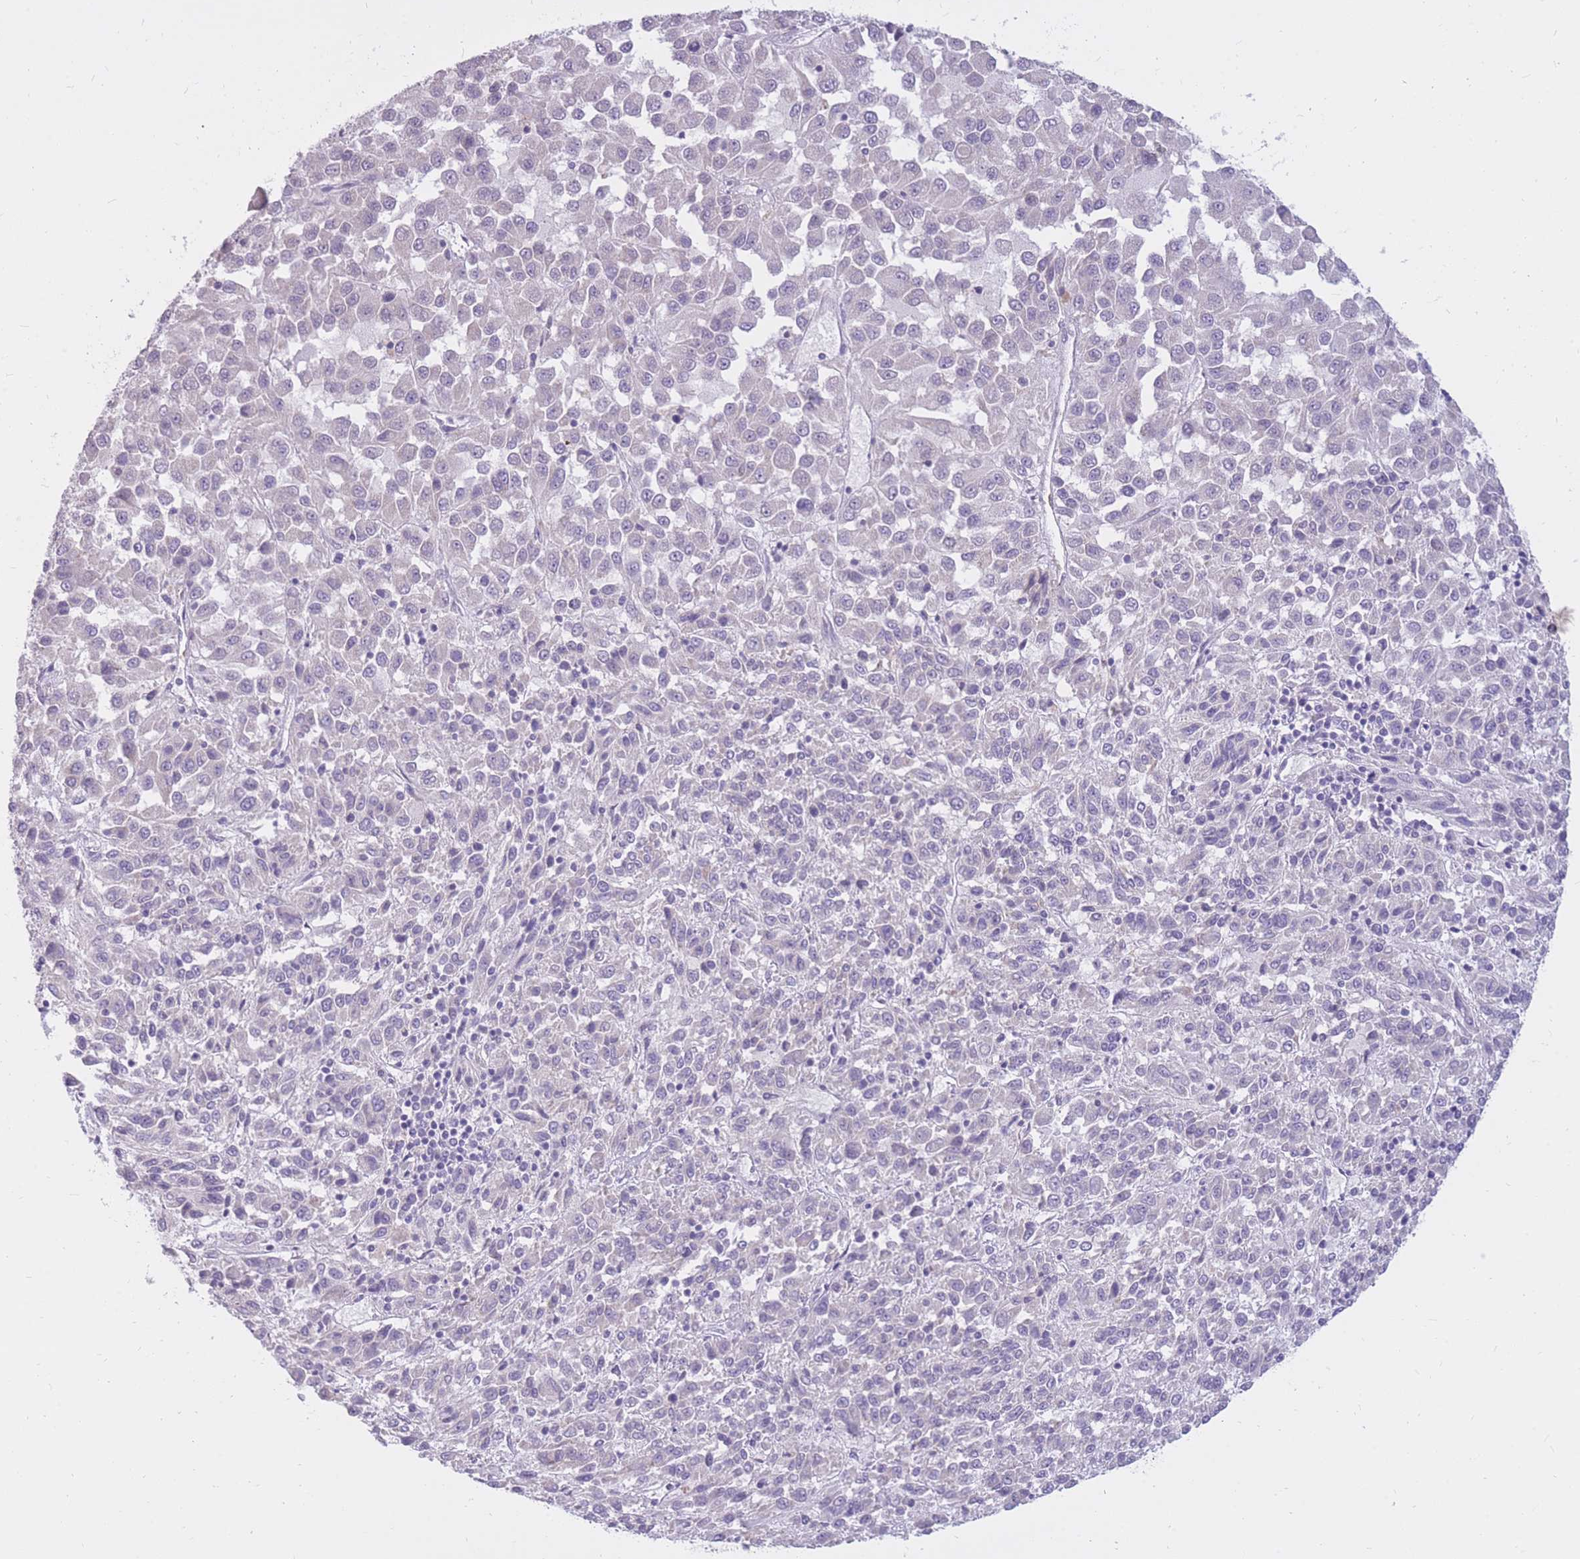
{"staining": {"intensity": "negative", "quantity": "none", "location": "none"}, "tissue": "melanoma", "cell_type": "Tumor cells", "image_type": "cancer", "snomed": [{"axis": "morphology", "description": "Malignant melanoma, Metastatic site"}, {"axis": "topography", "description": "Lung"}], "caption": "Melanoma was stained to show a protein in brown. There is no significant expression in tumor cells. (DAB immunohistochemistry with hematoxylin counter stain).", "gene": "RNF170", "patient": {"sex": "male", "age": 64}}